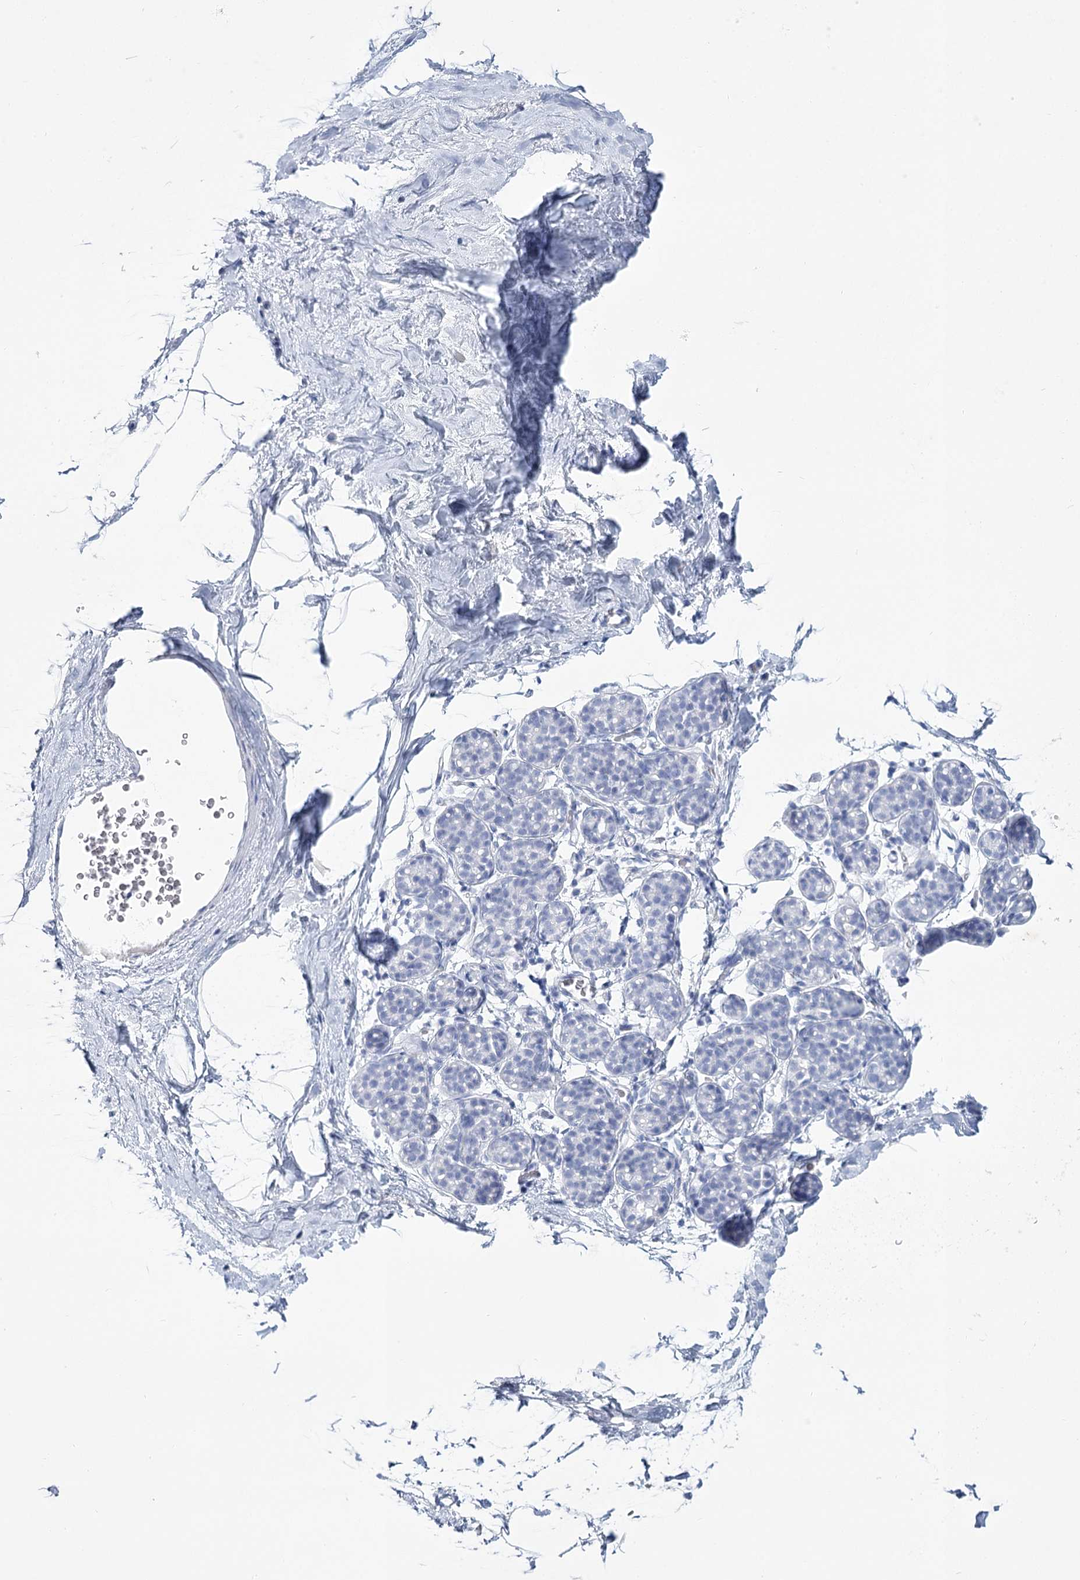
{"staining": {"intensity": "negative", "quantity": "none", "location": "none"}, "tissue": "breast", "cell_type": "Adipocytes", "image_type": "normal", "snomed": [{"axis": "morphology", "description": "Normal tissue, NOS"}, {"axis": "topography", "description": "Breast"}], "caption": "High magnification brightfield microscopy of unremarkable breast stained with DAB (brown) and counterstained with hematoxylin (blue): adipocytes show no significant staining. The staining is performed using DAB brown chromogen with nuclei counter-stained in using hematoxylin.", "gene": "RNF186", "patient": {"sex": "female", "age": 62}}